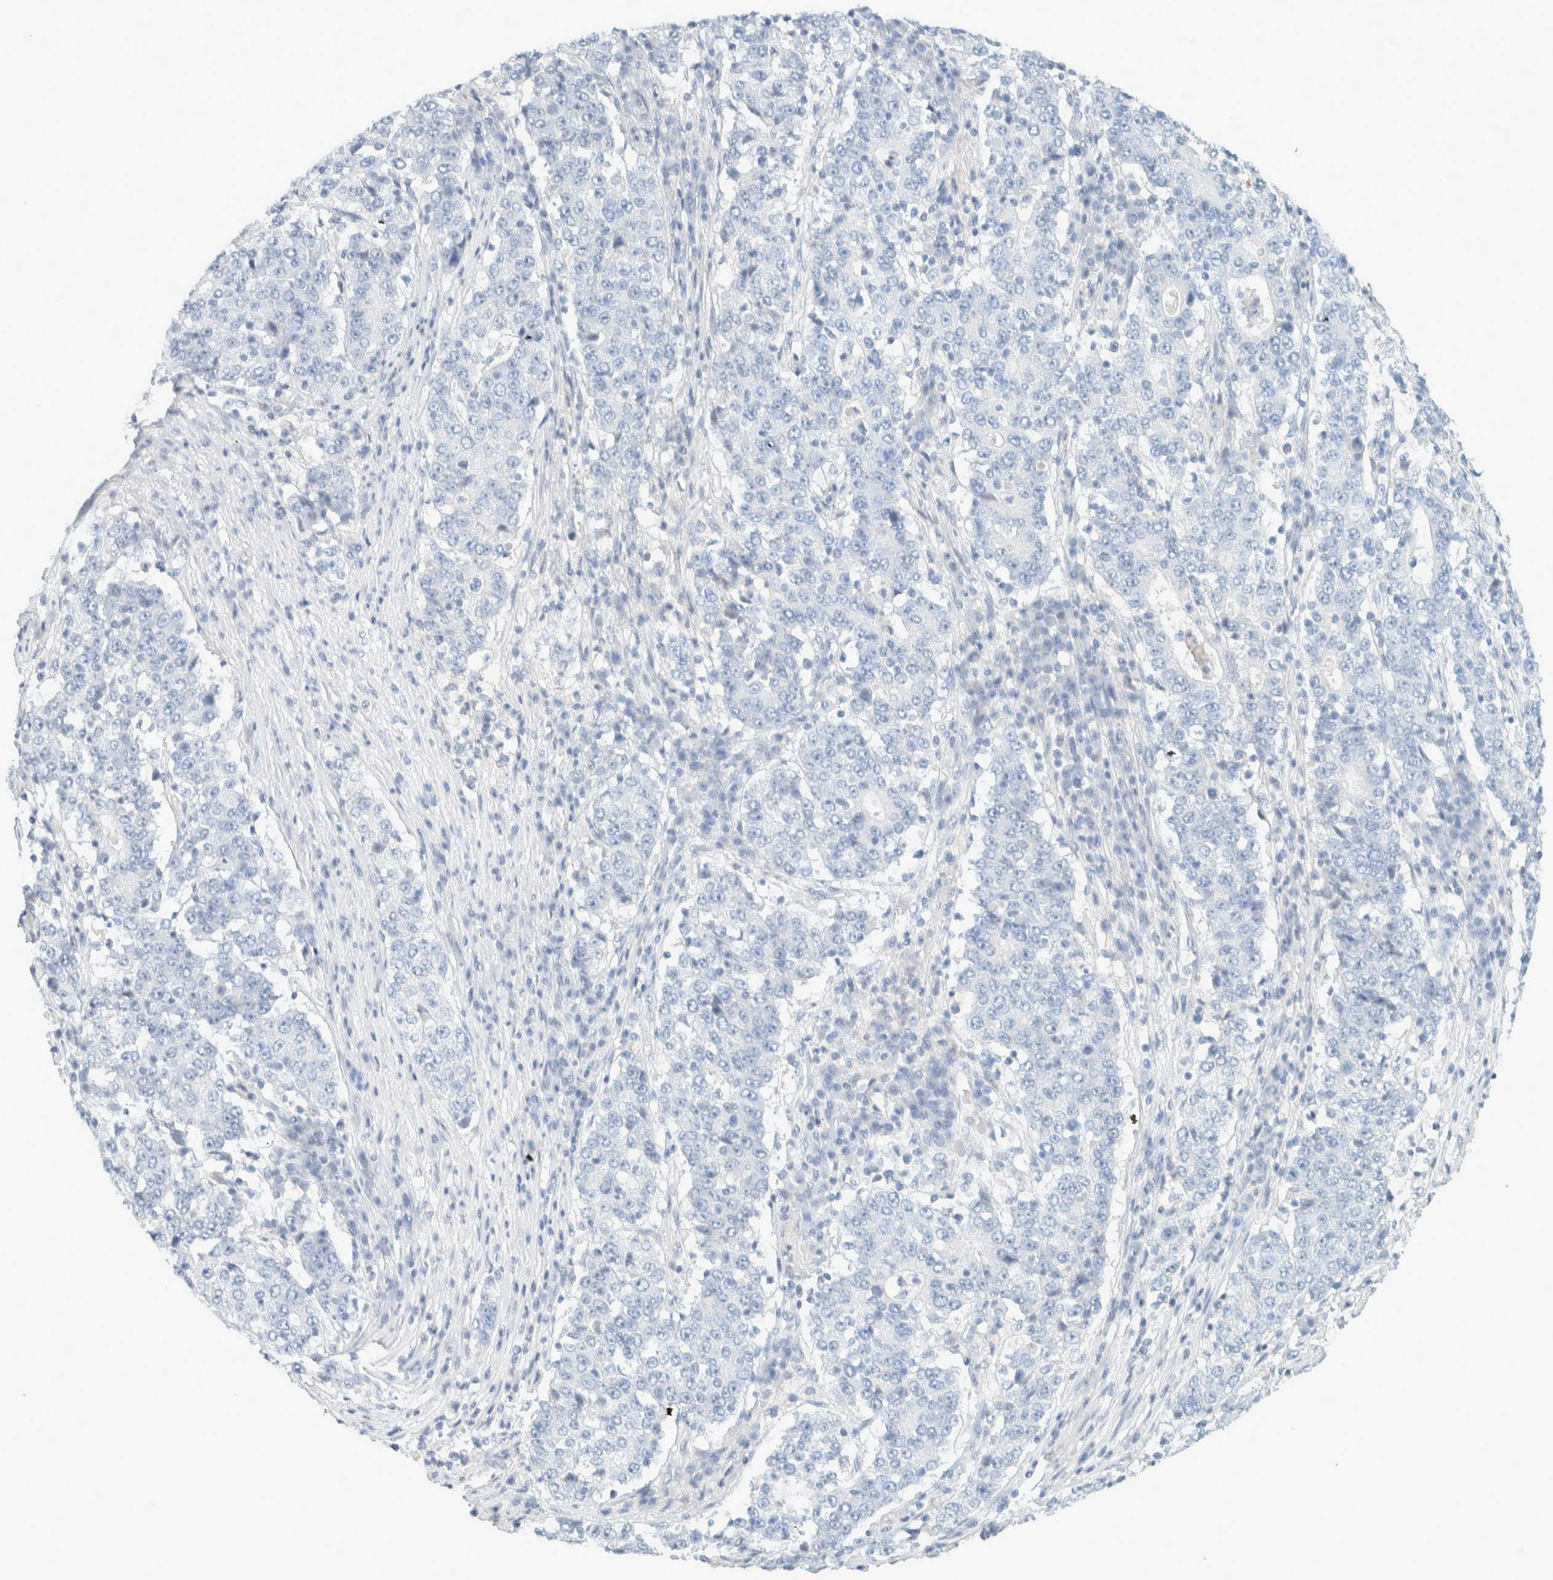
{"staining": {"intensity": "negative", "quantity": "none", "location": "none"}, "tissue": "stomach cancer", "cell_type": "Tumor cells", "image_type": "cancer", "snomed": [{"axis": "morphology", "description": "Adenocarcinoma, NOS"}, {"axis": "topography", "description": "Stomach"}], "caption": "Histopathology image shows no protein expression in tumor cells of stomach cancer tissue.", "gene": "ALOX12B", "patient": {"sex": "male", "age": 59}}